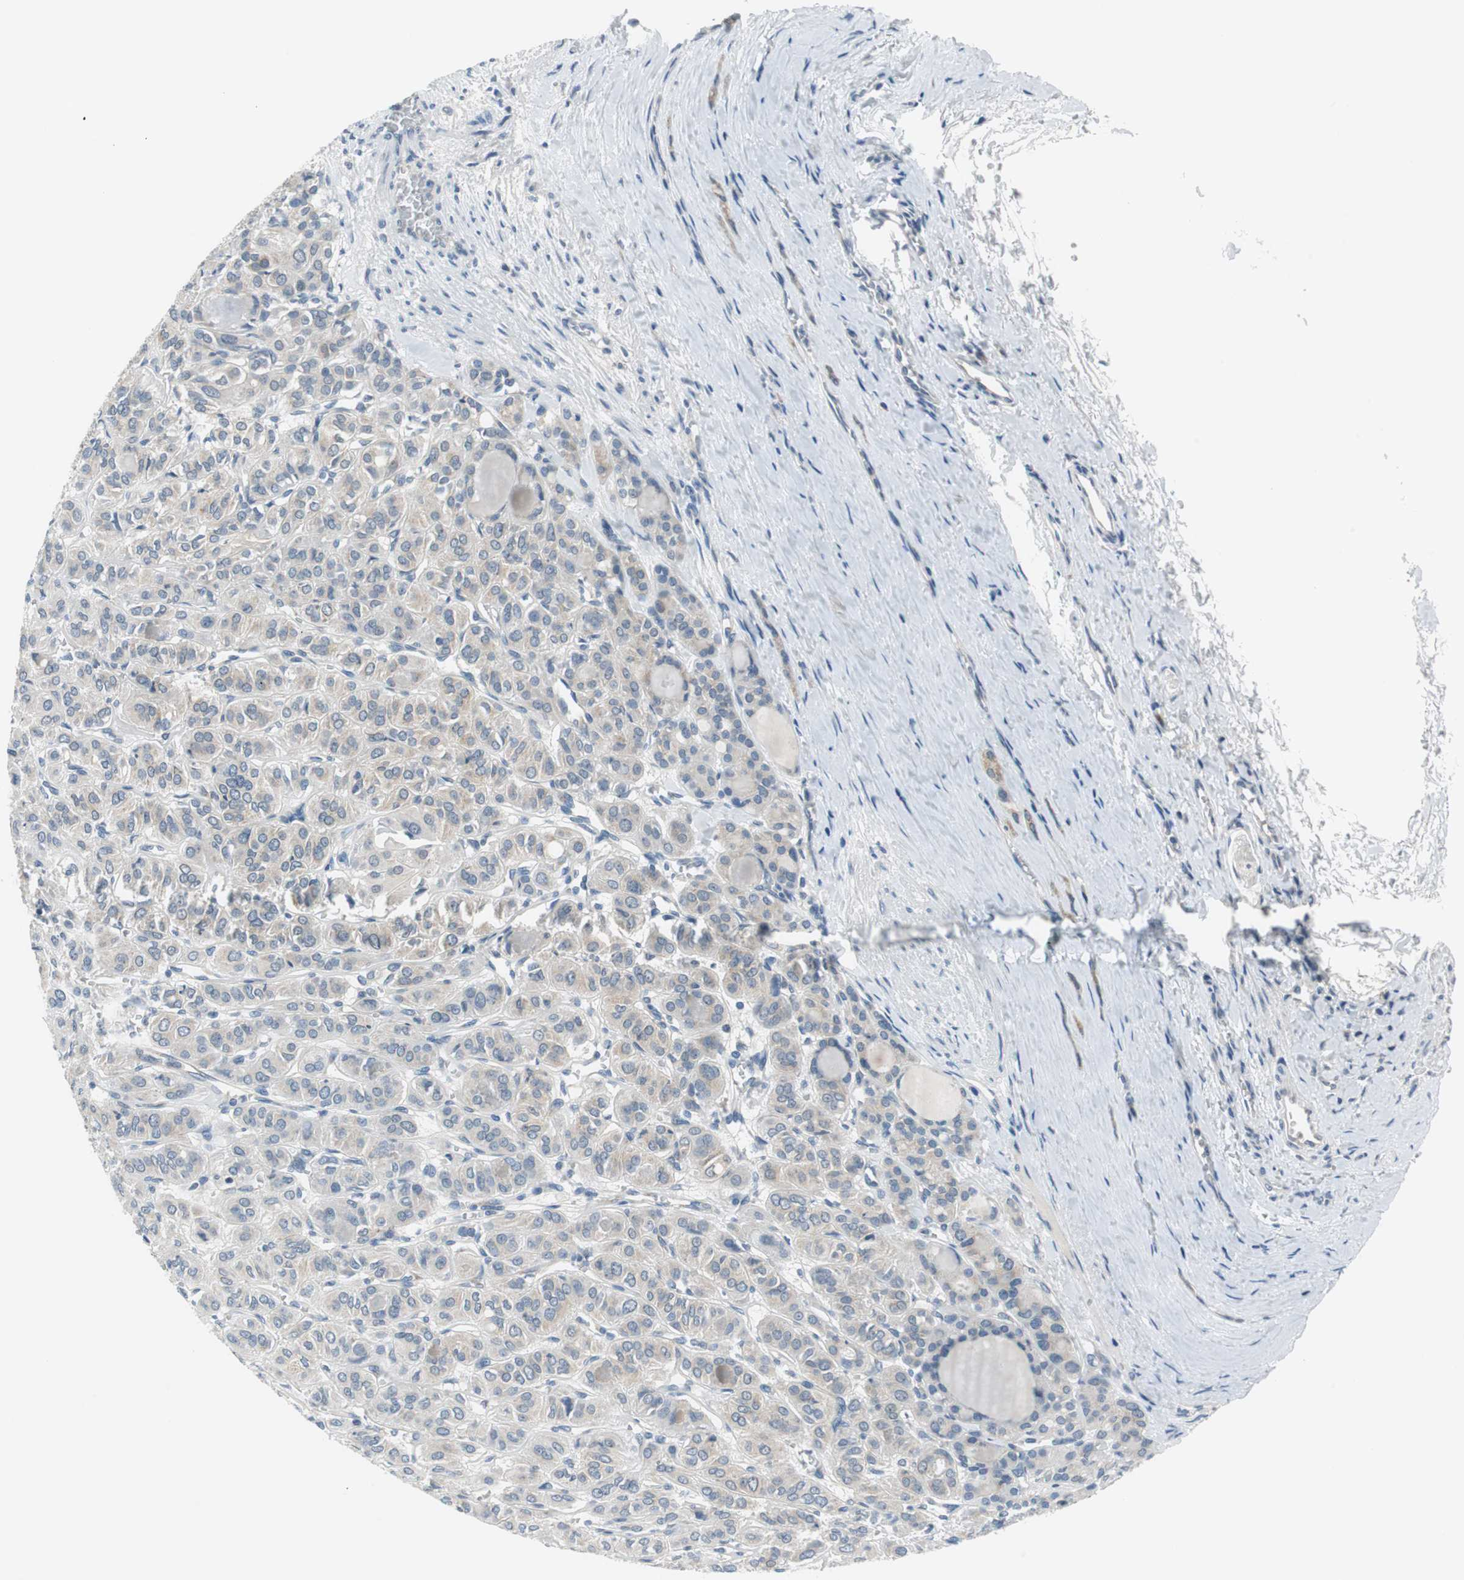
{"staining": {"intensity": "moderate", "quantity": ">75%", "location": "cytoplasmic/membranous"}, "tissue": "thyroid cancer", "cell_type": "Tumor cells", "image_type": "cancer", "snomed": [{"axis": "morphology", "description": "Follicular adenoma carcinoma, NOS"}, {"axis": "topography", "description": "Thyroid gland"}], "caption": "Immunohistochemistry (IHC) of thyroid follicular adenoma carcinoma shows medium levels of moderate cytoplasmic/membranous staining in approximately >75% of tumor cells.", "gene": "PLAA", "patient": {"sex": "female", "age": 71}}